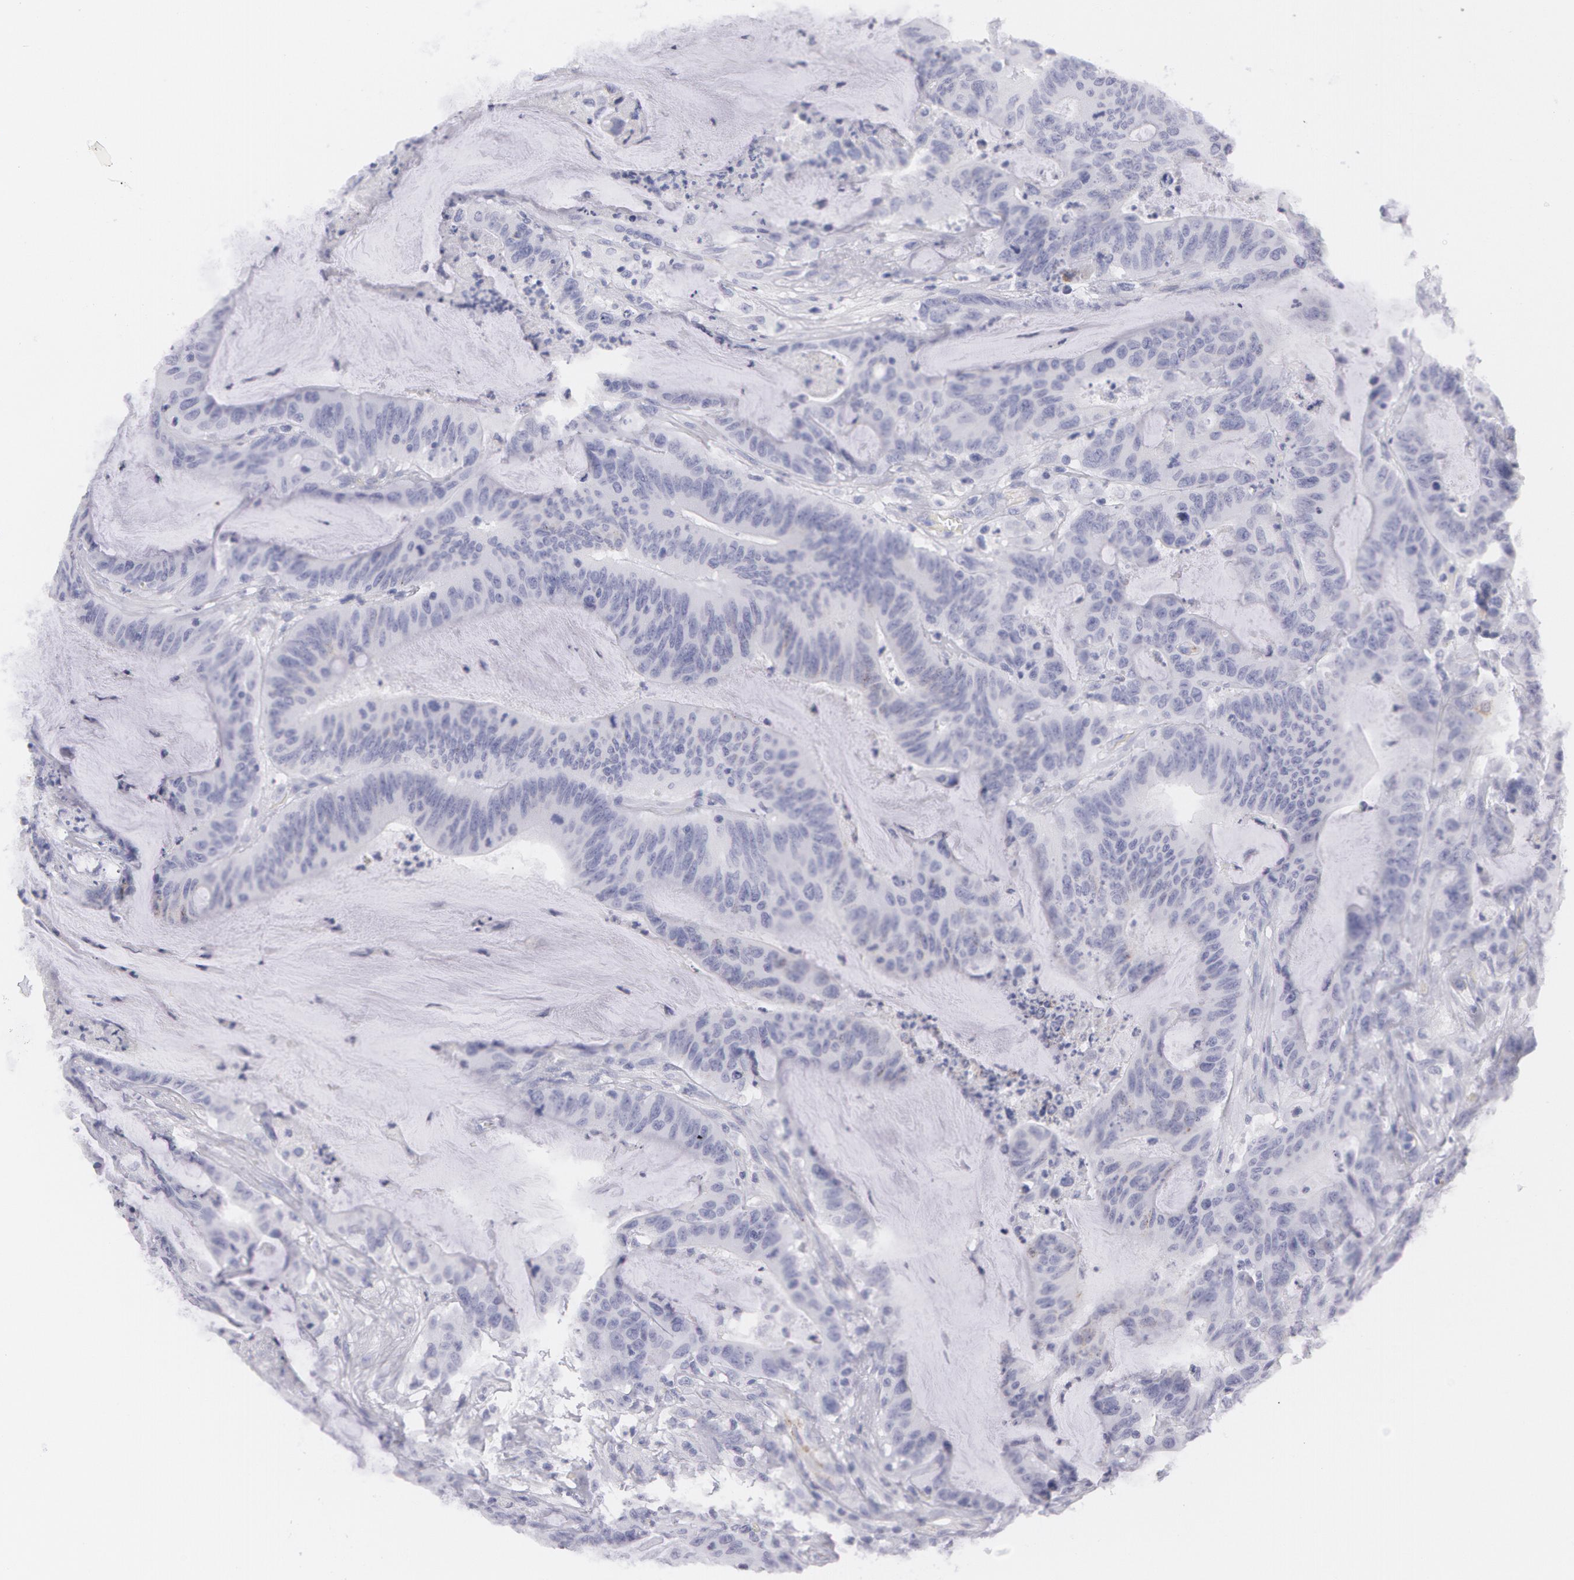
{"staining": {"intensity": "negative", "quantity": "none", "location": "none"}, "tissue": "colorectal cancer", "cell_type": "Tumor cells", "image_type": "cancer", "snomed": [{"axis": "morphology", "description": "Adenocarcinoma, NOS"}, {"axis": "topography", "description": "Colon"}], "caption": "Tumor cells are negative for protein expression in human colorectal adenocarcinoma.", "gene": "AMACR", "patient": {"sex": "male", "age": 54}}